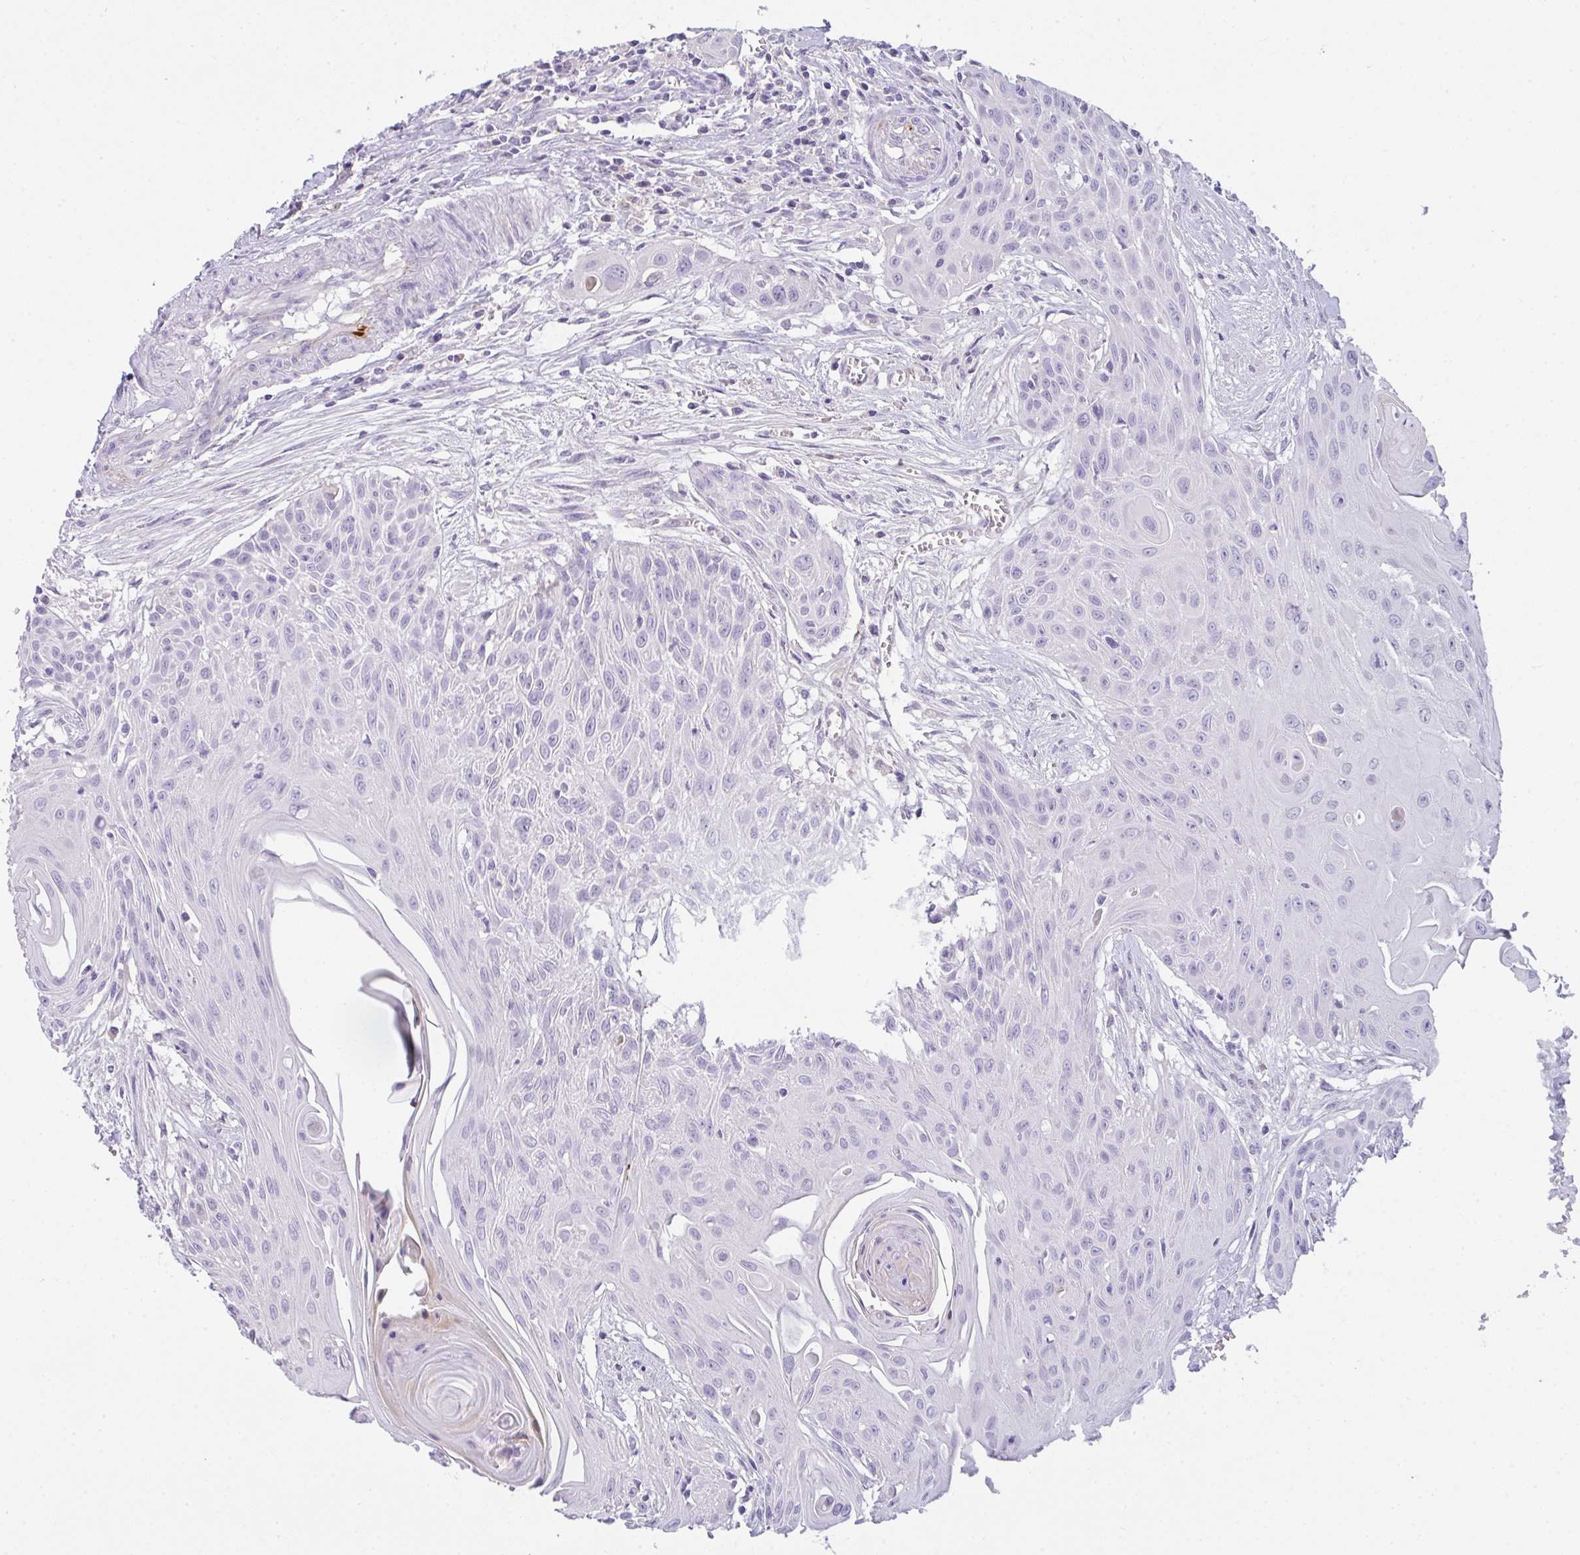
{"staining": {"intensity": "moderate", "quantity": "<25%", "location": "cytoplasmic/membranous"}, "tissue": "head and neck cancer", "cell_type": "Tumor cells", "image_type": "cancer", "snomed": [{"axis": "morphology", "description": "Squamous cell carcinoma, NOS"}, {"axis": "topography", "description": "Lymph node"}, {"axis": "topography", "description": "Salivary gland"}, {"axis": "topography", "description": "Head-Neck"}], "caption": "Tumor cells show low levels of moderate cytoplasmic/membranous expression in approximately <25% of cells in head and neck squamous cell carcinoma. Nuclei are stained in blue.", "gene": "COX7B", "patient": {"sex": "female", "age": 74}}